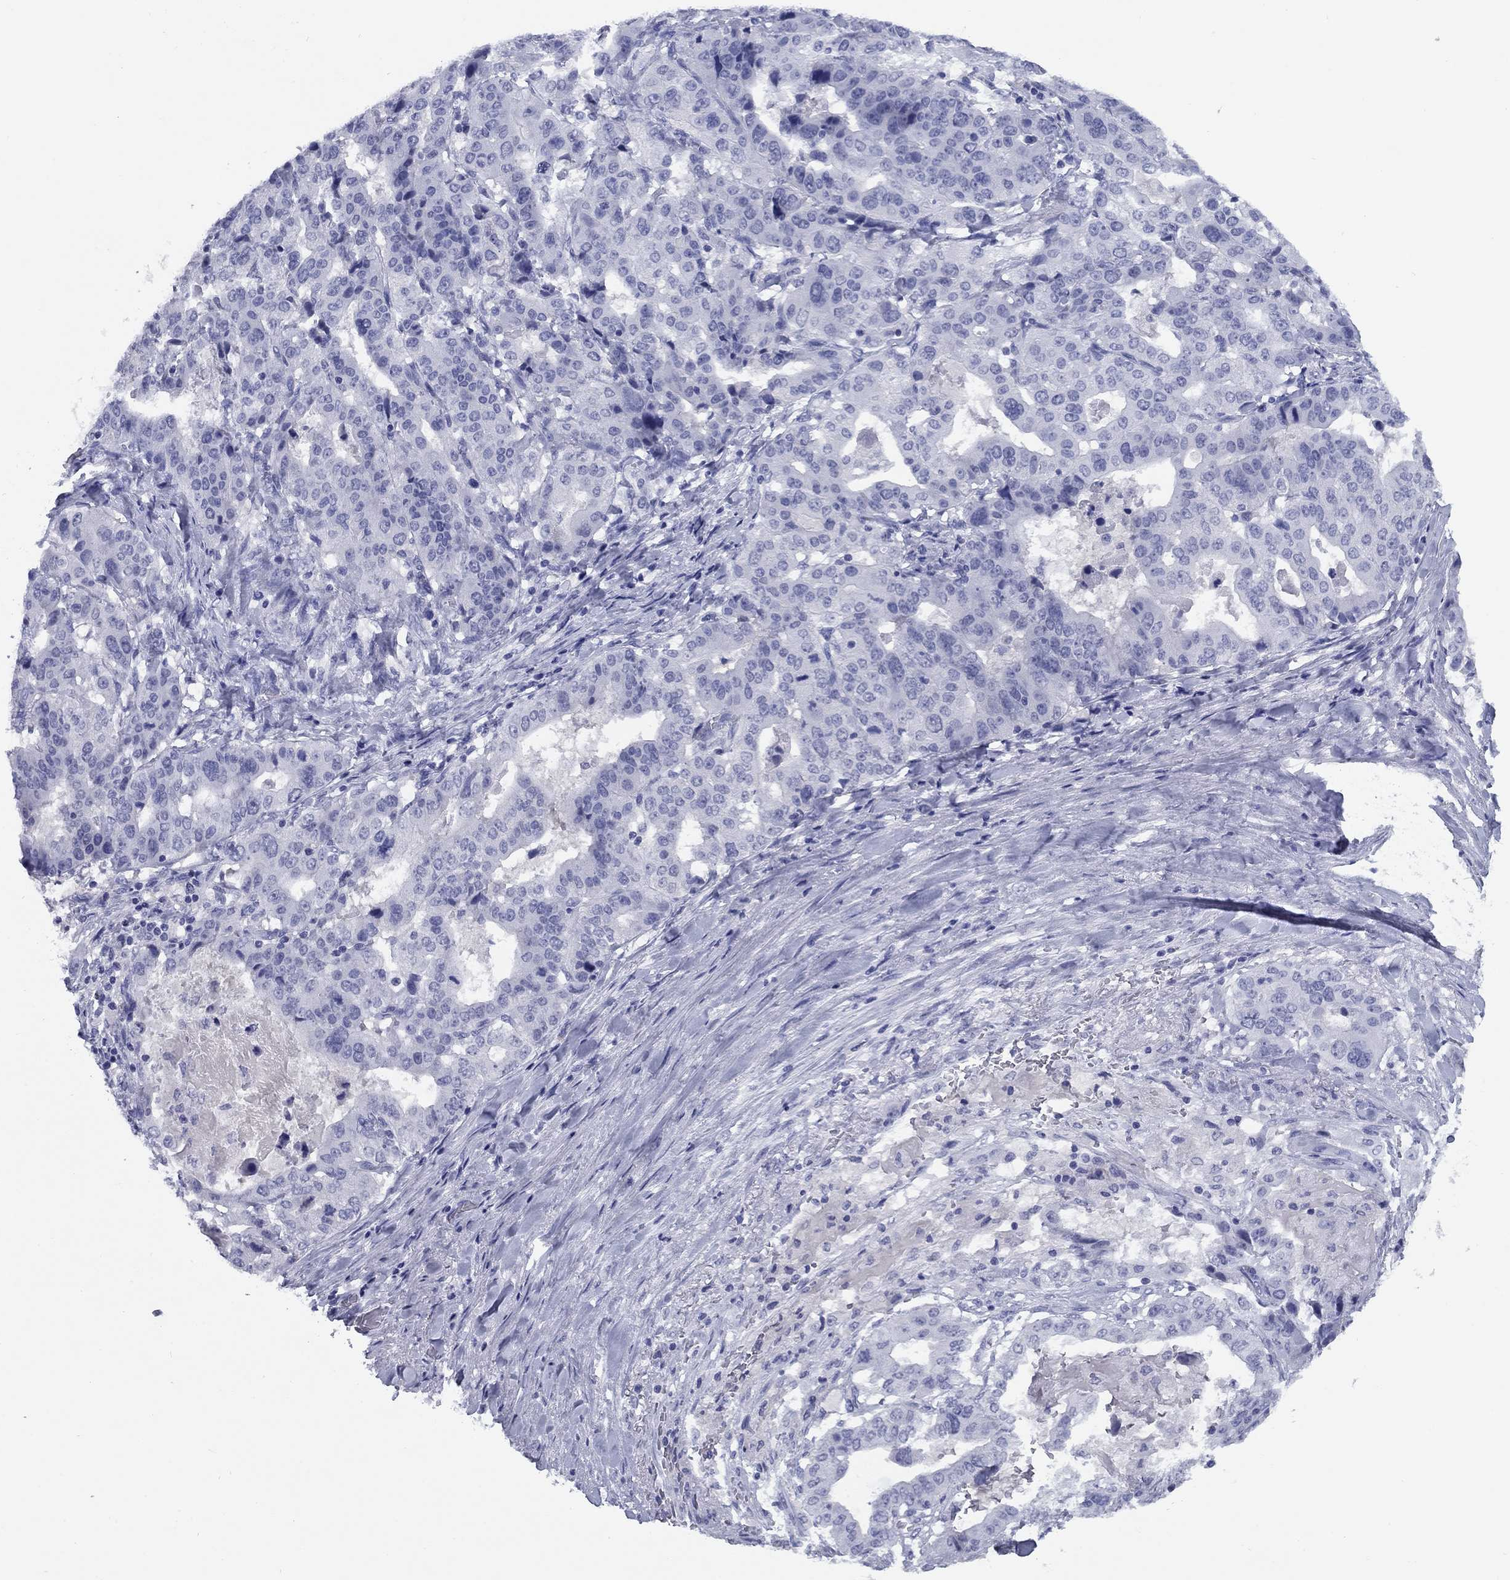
{"staining": {"intensity": "negative", "quantity": "none", "location": "none"}, "tissue": "stomach cancer", "cell_type": "Tumor cells", "image_type": "cancer", "snomed": [{"axis": "morphology", "description": "Adenocarcinoma, NOS"}, {"axis": "topography", "description": "Stomach"}], "caption": "The histopathology image demonstrates no staining of tumor cells in adenocarcinoma (stomach).", "gene": "NPPA", "patient": {"sex": "male", "age": 48}}